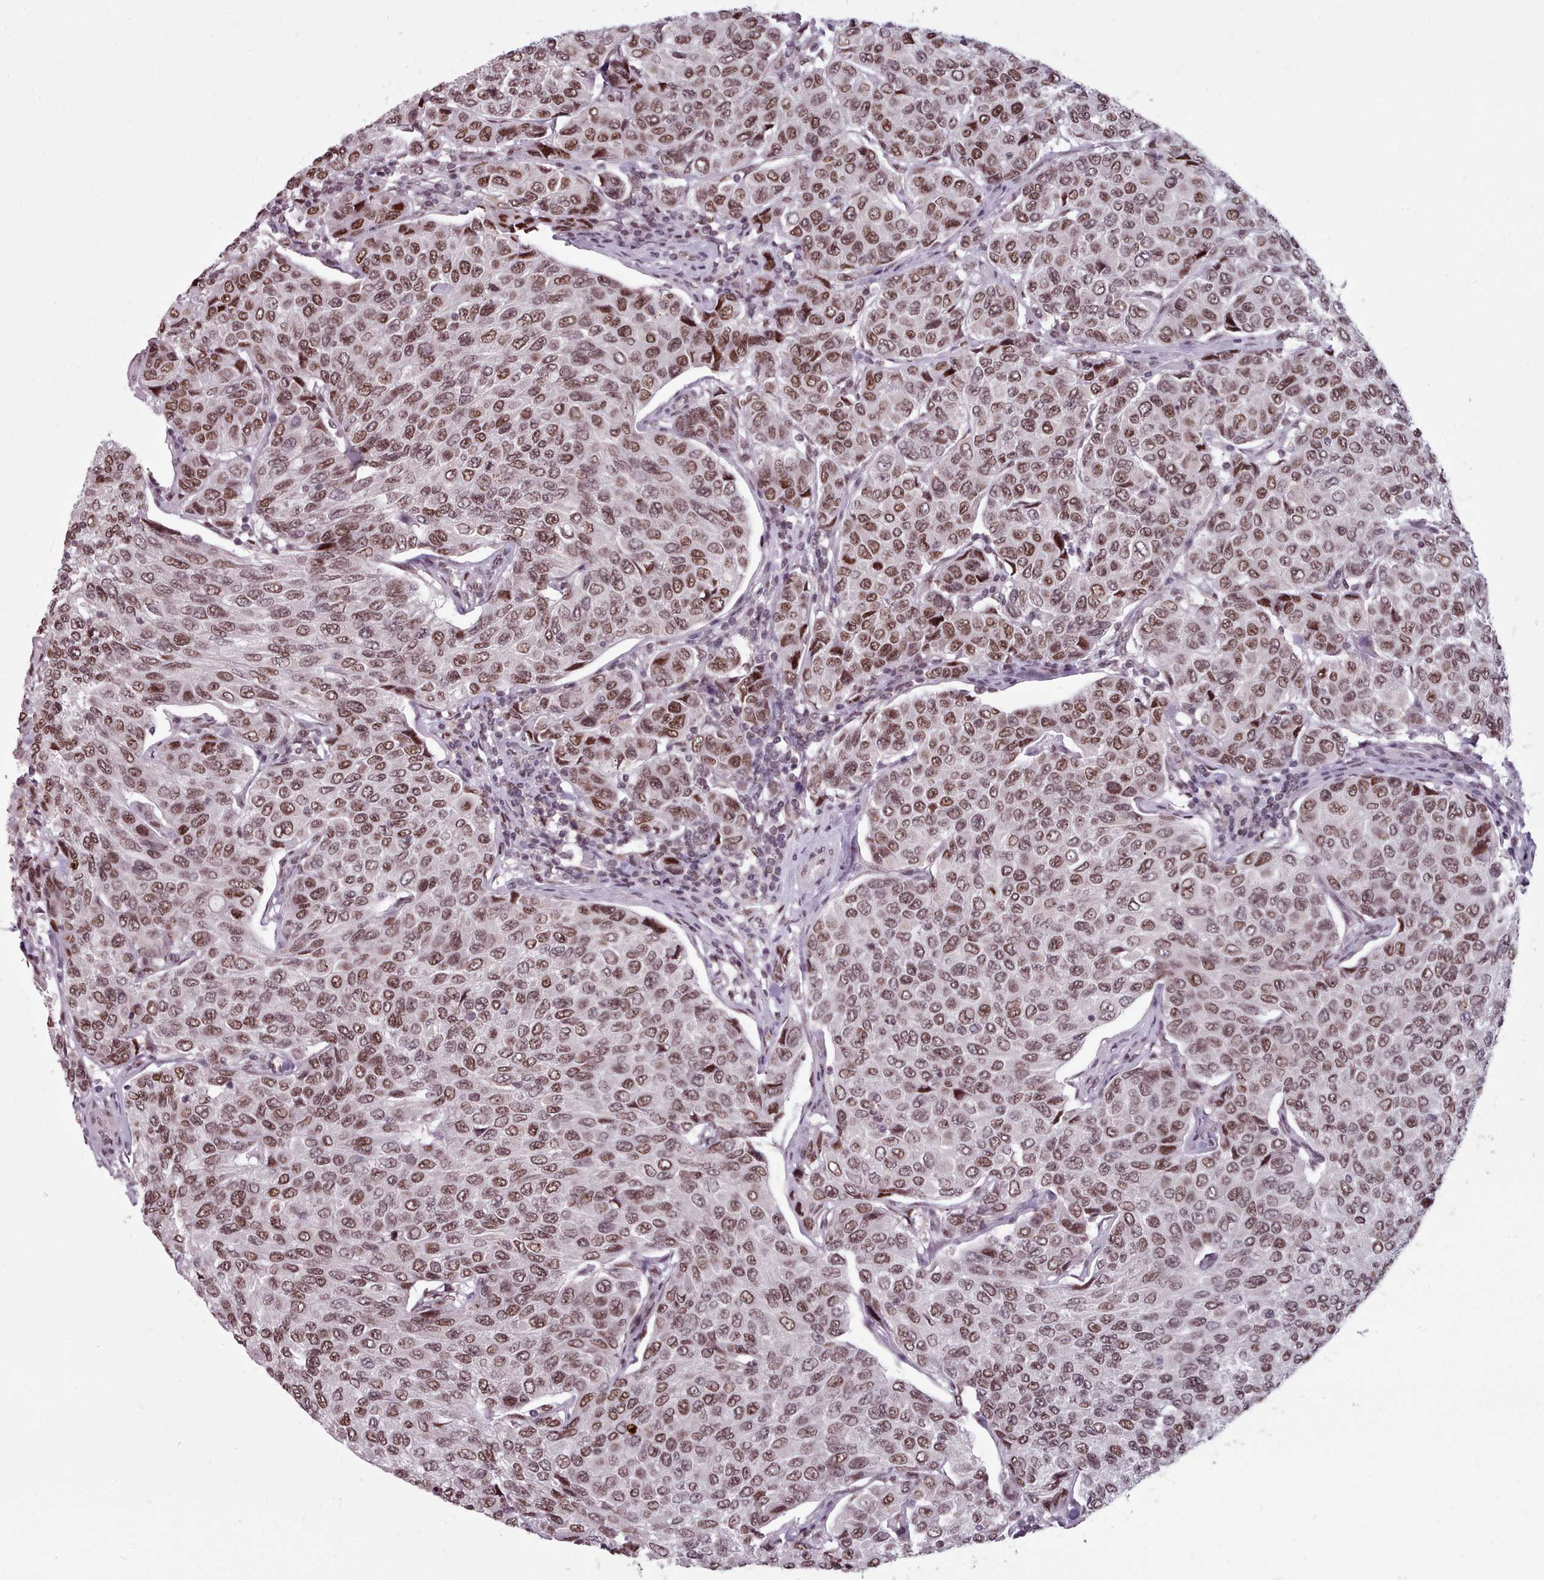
{"staining": {"intensity": "moderate", "quantity": ">75%", "location": "nuclear"}, "tissue": "breast cancer", "cell_type": "Tumor cells", "image_type": "cancer", "snomed": [{"axis": "morphology", "description": "Duct carcinoma"}, {"axis": "topography", "description": "Breast"}], "caption": "Breast cancer stained for a protein (brown) demonstrates moderate nuclear positive expression in about >75% of tumor cells.", "gene": "SRRM1", "patient": {"sex": "female", "age": 55}}